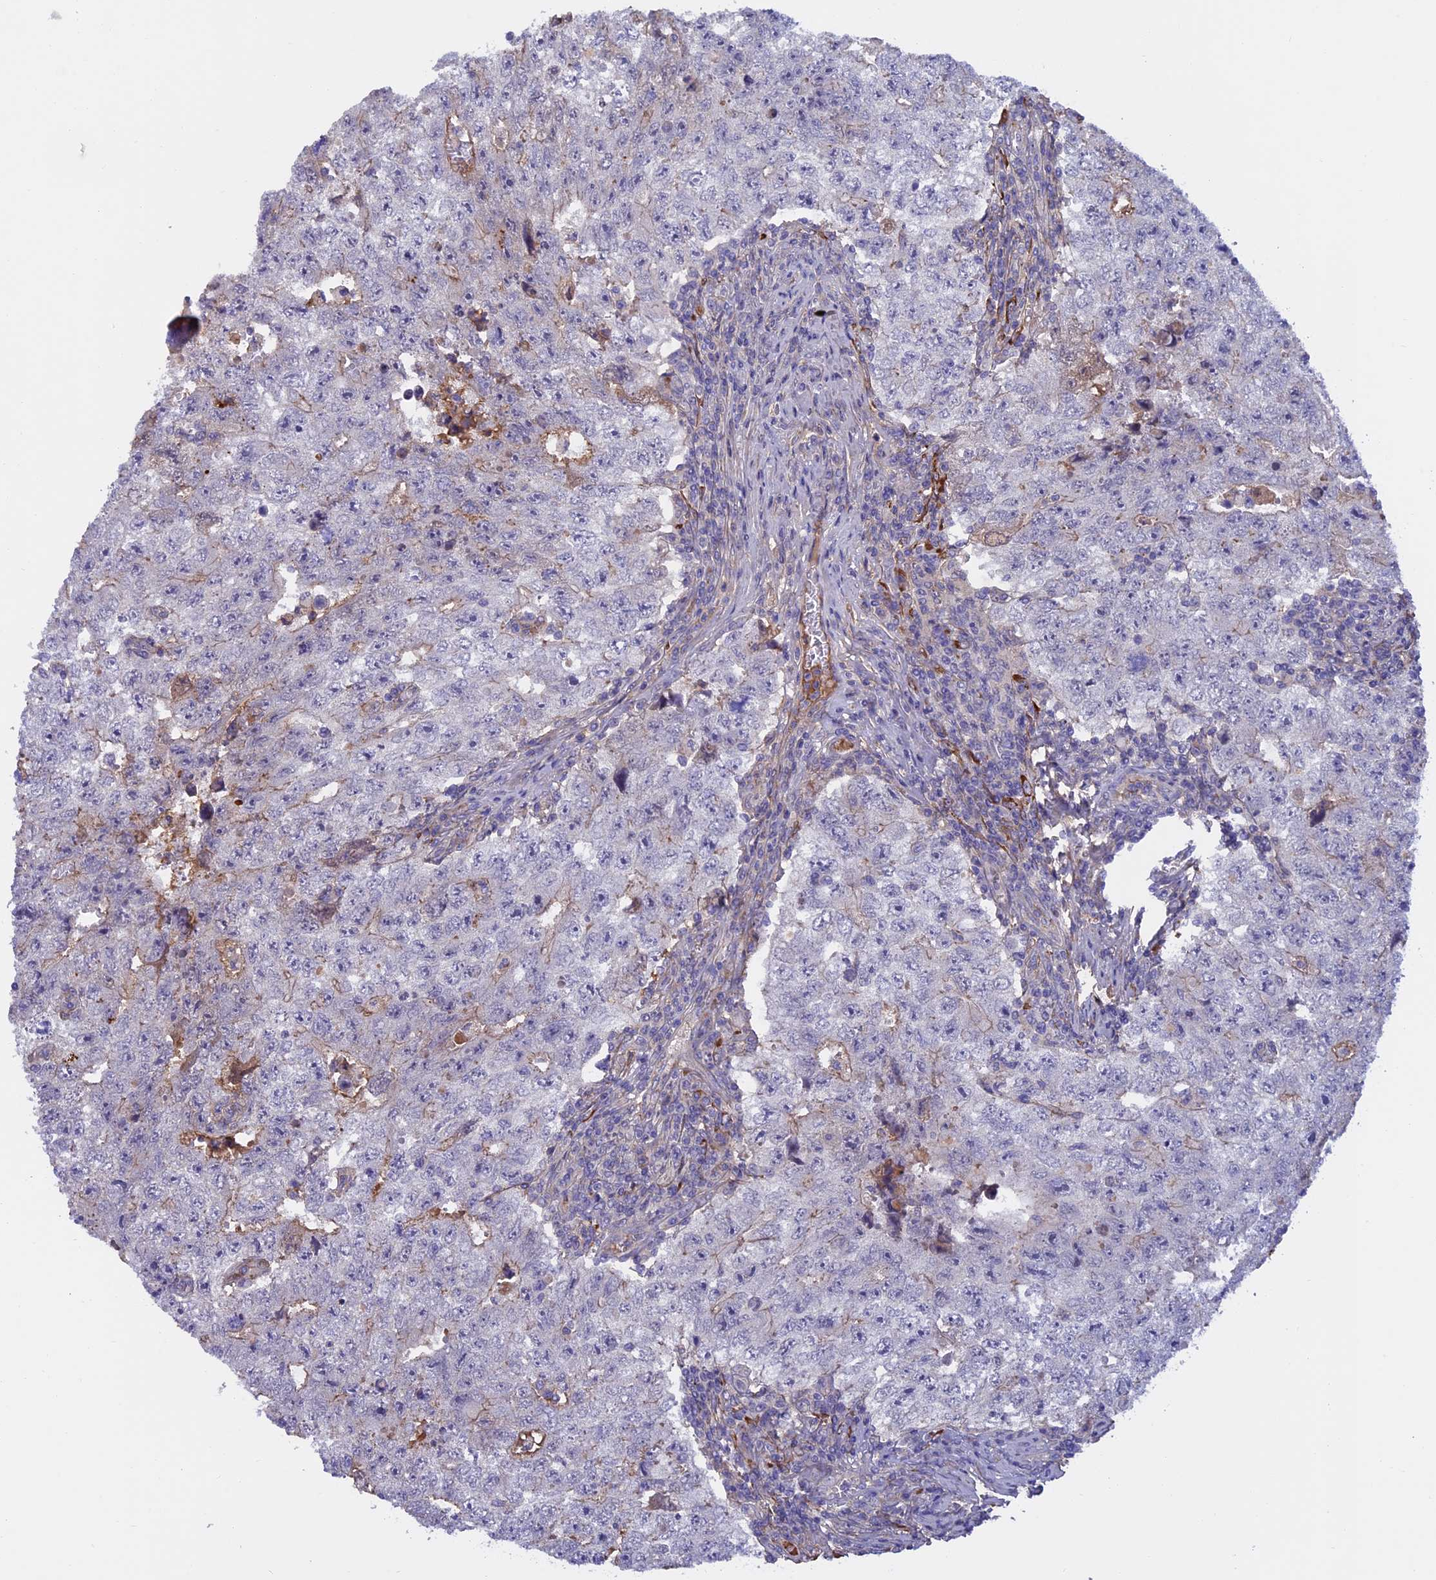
{"staining": {"intensity": "negative", "quantity": "none", "location": "none"}, "tissue": "testis cancer", "cell_type": "Tumor cells", "image_type": "cancer", "snomed": [{"axis": "morphology", "description": "Carcinoma, Embryonal, NOS"}, {"axis": "topography", "description": "Testis"}], "caption": "There is no significant staining in tumor cells of testis cancer. (DAB (3,3'-diaminobenzidine) immunohistochemistry (IHC), high magnification).", "gene": "COL4A3", "patient": {"sex": "male", "age": 17}}